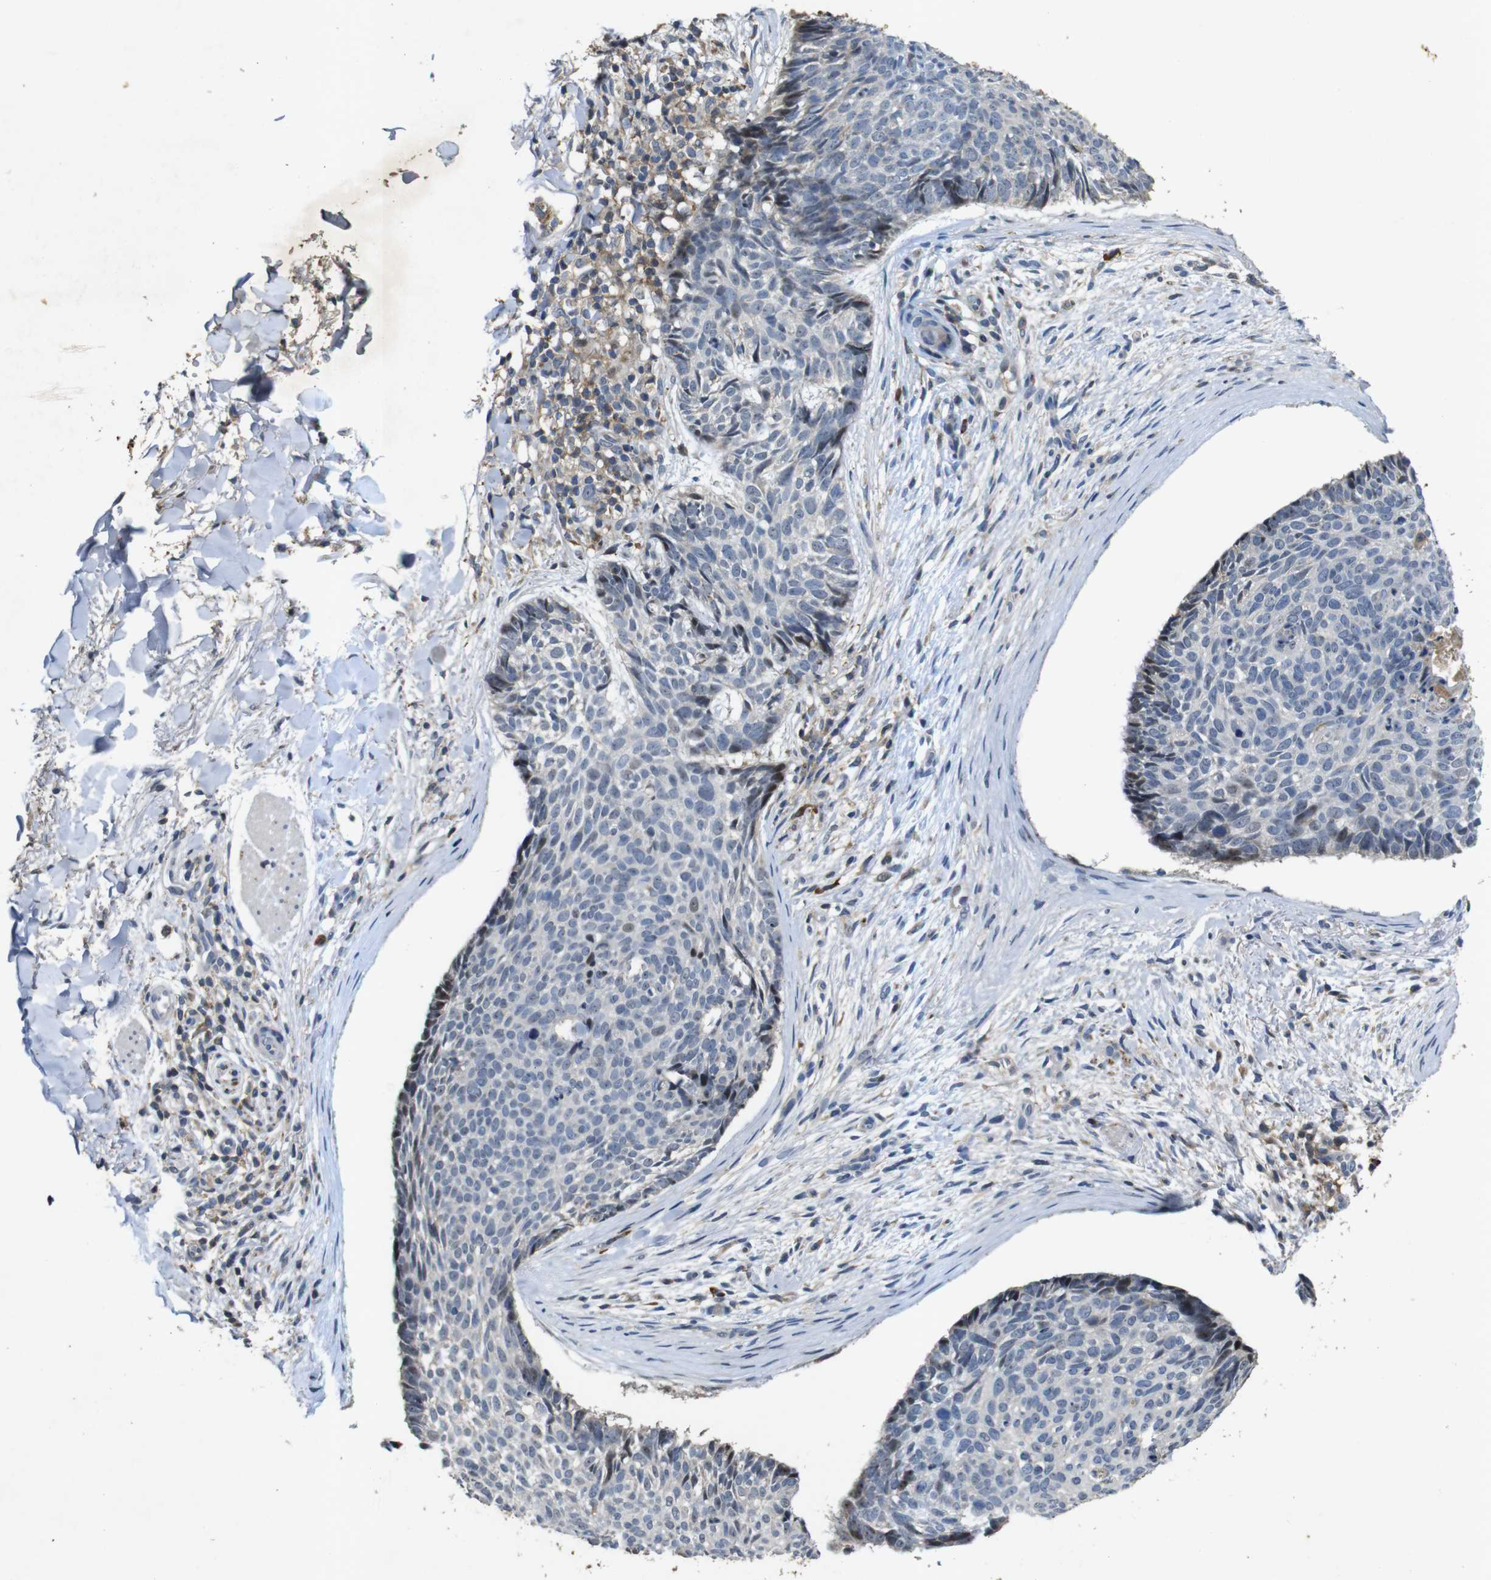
{"staining": {"intensity": "negative", "quantity": "none", "location": "none"}, "tissue": "skin cancer", "cell_type": "Tumor cells", "image_type": "cancer", "snomed": [{"axis": "morphology", "description": "Normal tissue, NOS"}, {"axis": "morphology", "description": "Basal cell carcinoma"}, {"axis": "topography", "description": "Skin"}], "caption": "Image shows no protein positivity in tumor cells of skin cancer (basal cell carcinoma) tissue.", "gene": "MAGI2", "patient": {"sex": "female", "age": 56}}